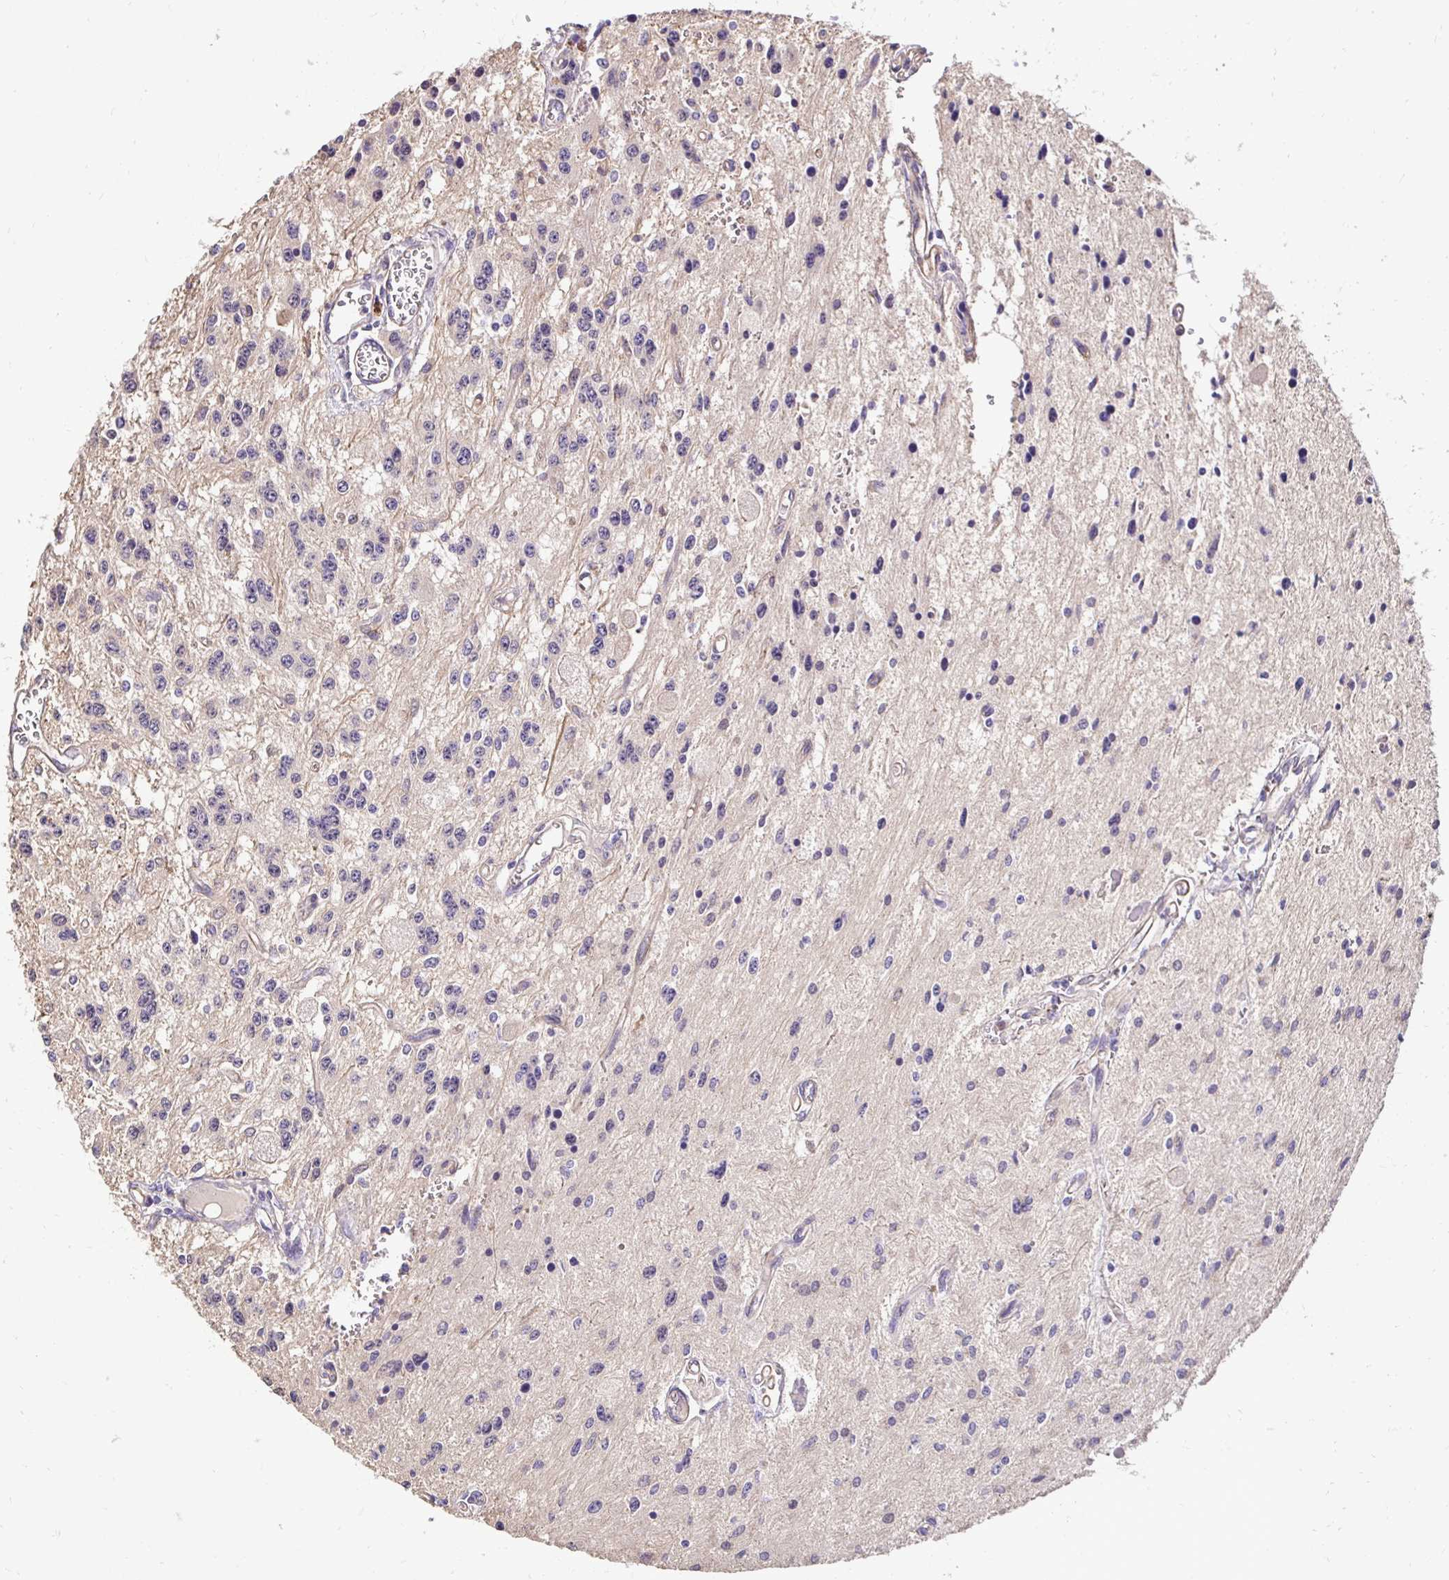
{"staining": {"intensity": "negative", "quantity": "none", "location": "none"}, "tissue": "glioma", "cell_type": "Tumor cells", "image_type": "cancer", "snomed": [{"axis": "morphology", "description": "Glioma, malignant, Low grade"}, {"axis": "topography", "description": "Cerebellum"}], "caption": "This image is of malignant low-grade glioma stained with immunohistochemistry to label a protein in brown with the nuclei are counter-stained blue. There is no staining in tumor cells. (Immunohistochemistry, brightfield microscopy, high magnification).", "gene": "SLC9A1", "patient": {"sex": "female", "age": 14}}